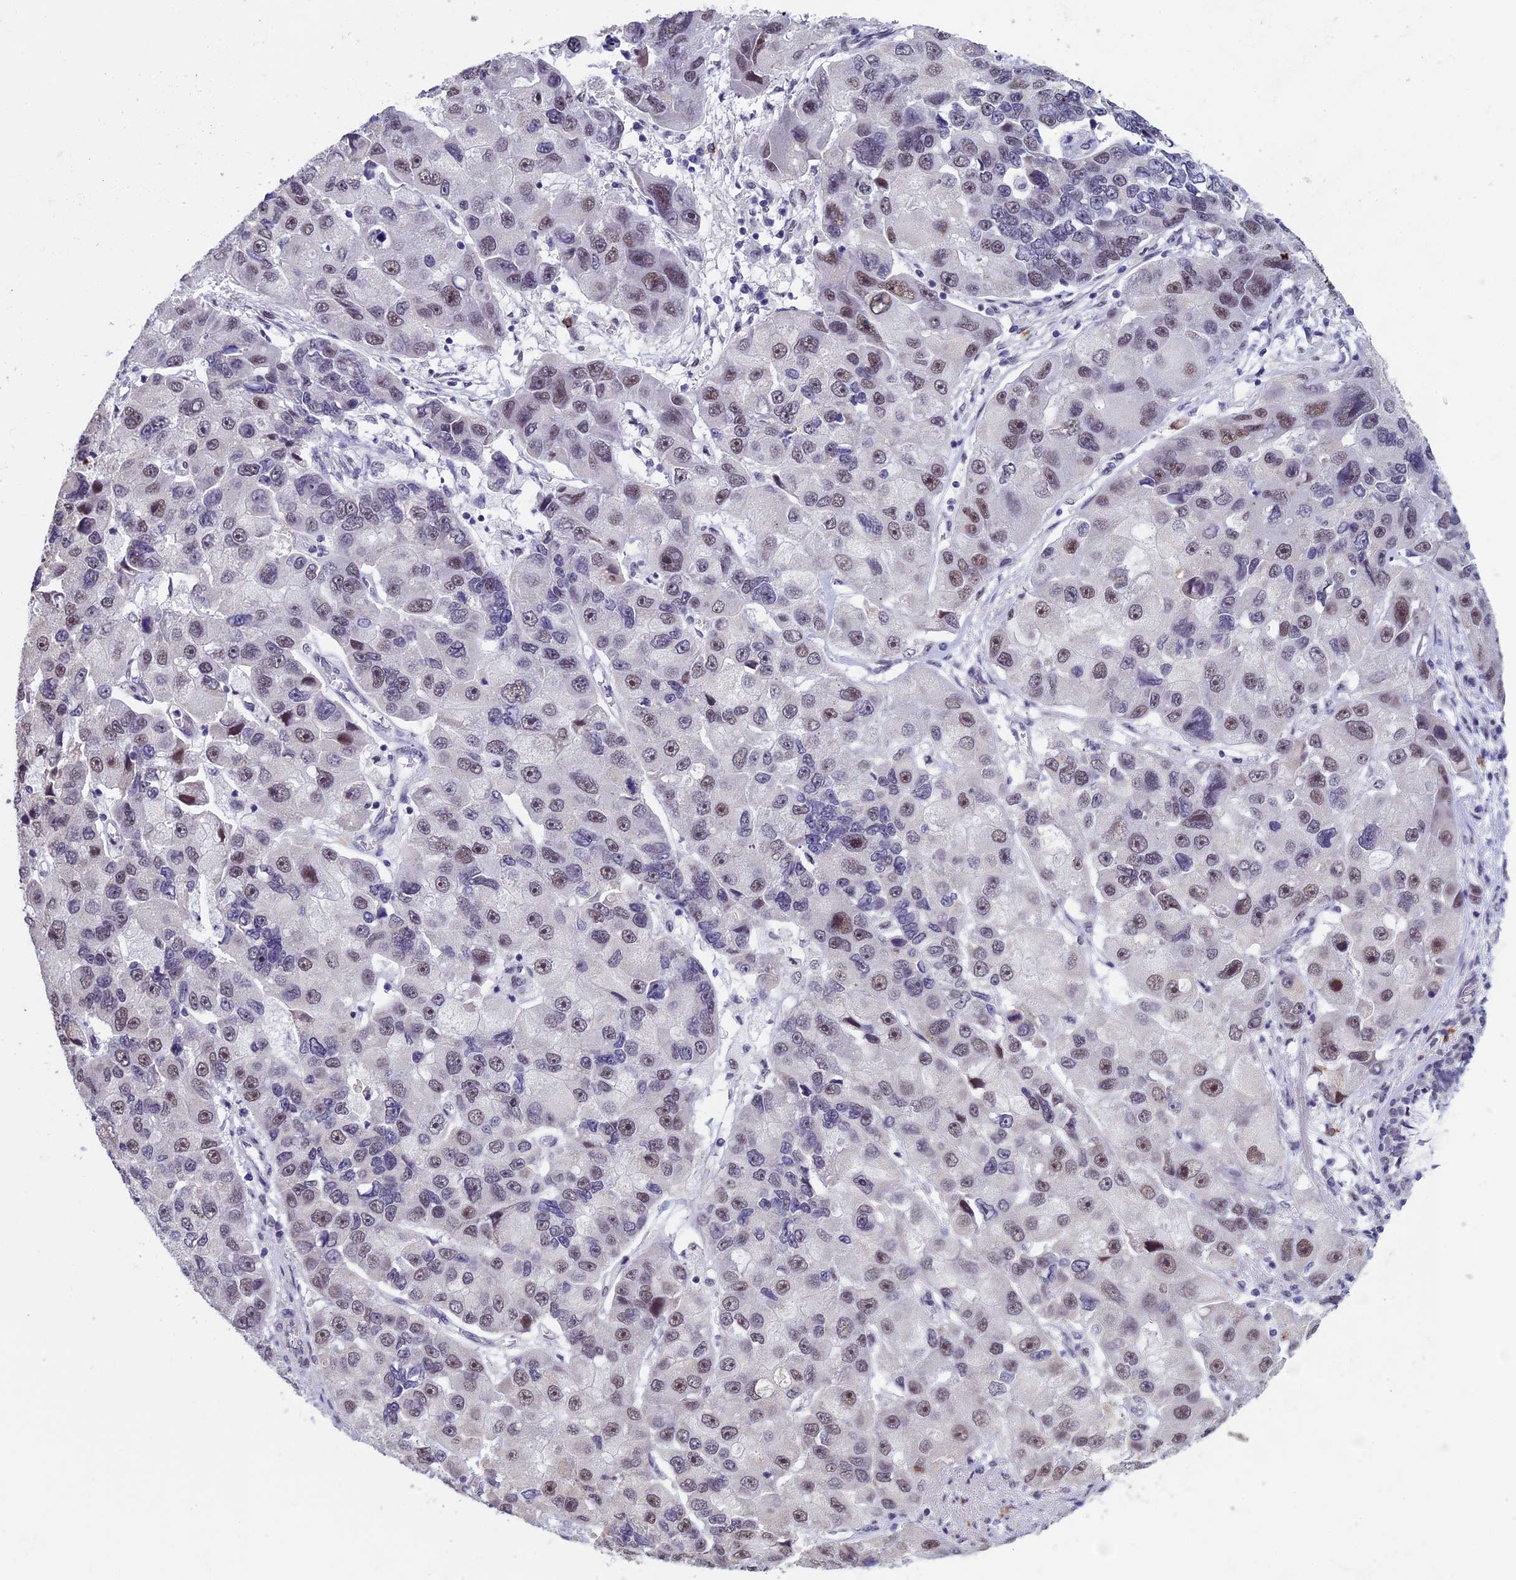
{"staining": {"intensity": "moderate", "quantity": "25%-75%", "location": "nuclear"}, "tissue": "lung cancer", "cell_type": "Tumor cells", "image_type": "cancer", "snomed": [{"axis": "morphology", "description": "Adenocarcinoma, NOS"}, {"axis": "topography", "description": "Lung"}], "caption": "Immunohistochemical staining of lung cancer demonstrates moderate nuclear protein expression in approximately 25%-75% of tumor cells.", "gene": "RNF40", "patient": {"sex": "female", "age": 54}}